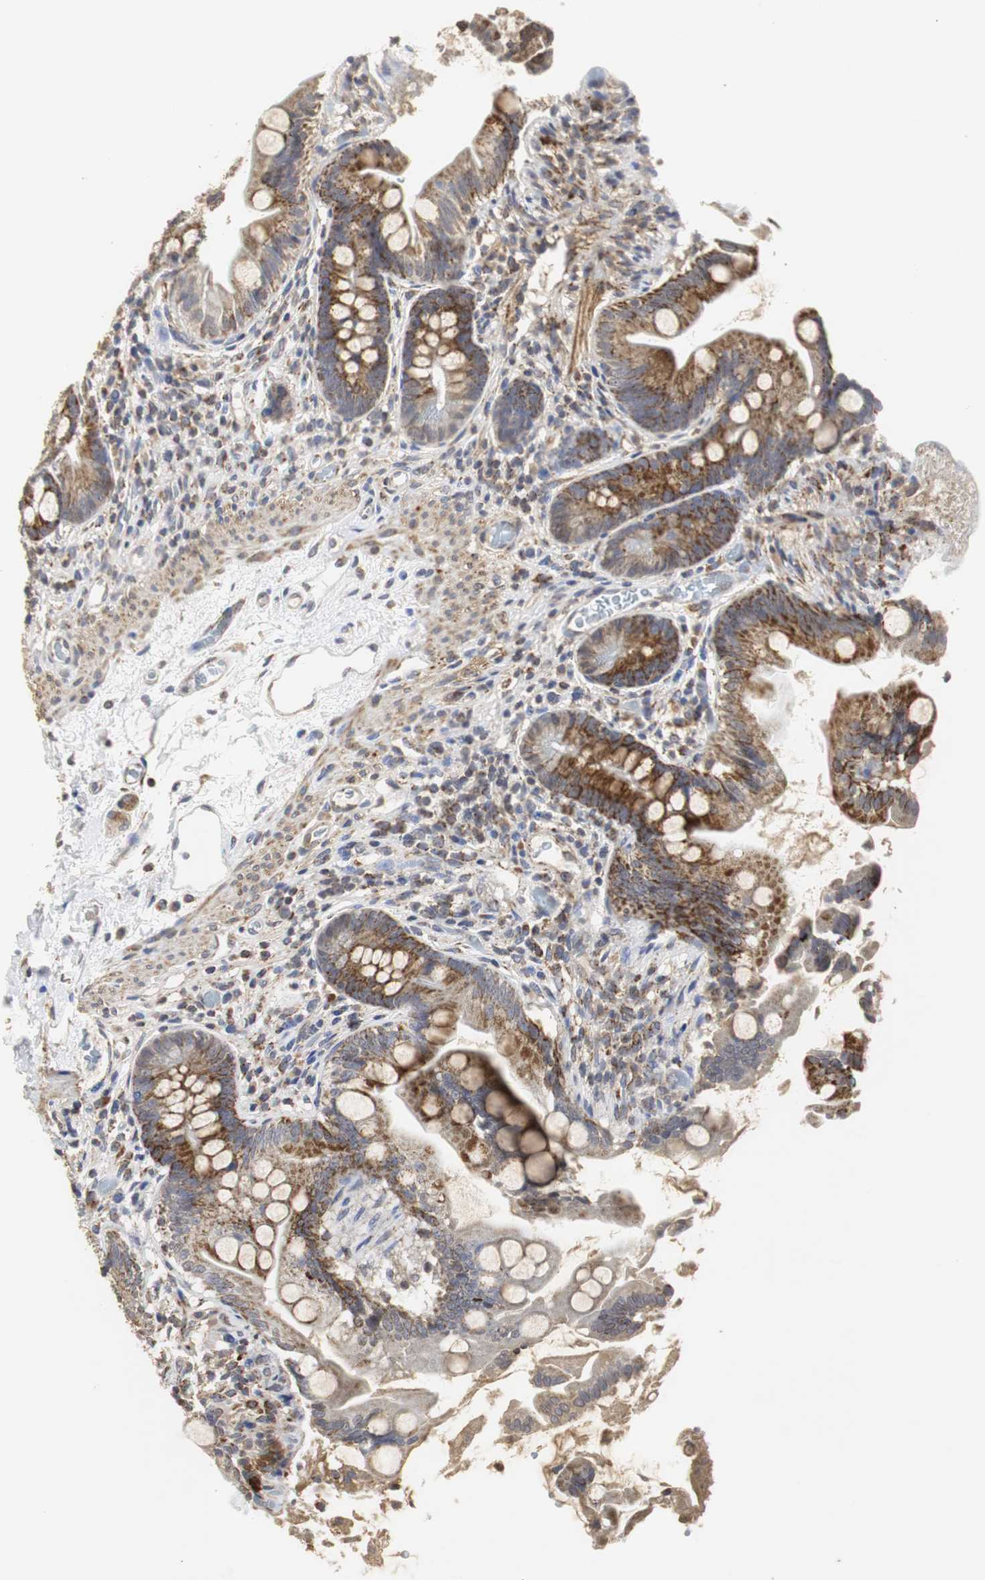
{"staining": {"intensity": "moderate", "quantity": ">75%", "location": "cytoplasmic/membranous"}, "tissue": "small intestine", "cell_type": "Glandular cells", "image_type": "normal", "snomed": [{"axis": "morphology", "description": "Normal tissue, NOS"}, {"axis": "topography", "description": "Small intestine"}], "caption": "Benign small intestine displays moderate cytoplasmic/membranous expression in about >75% of glandular cells (Stains: DAB in brown, nuclei in blue, Microscopy: brightfield microscopy at high magnification)..", "gene": "HSD17B10", "patient": {"sex": "female", "age": 56}}